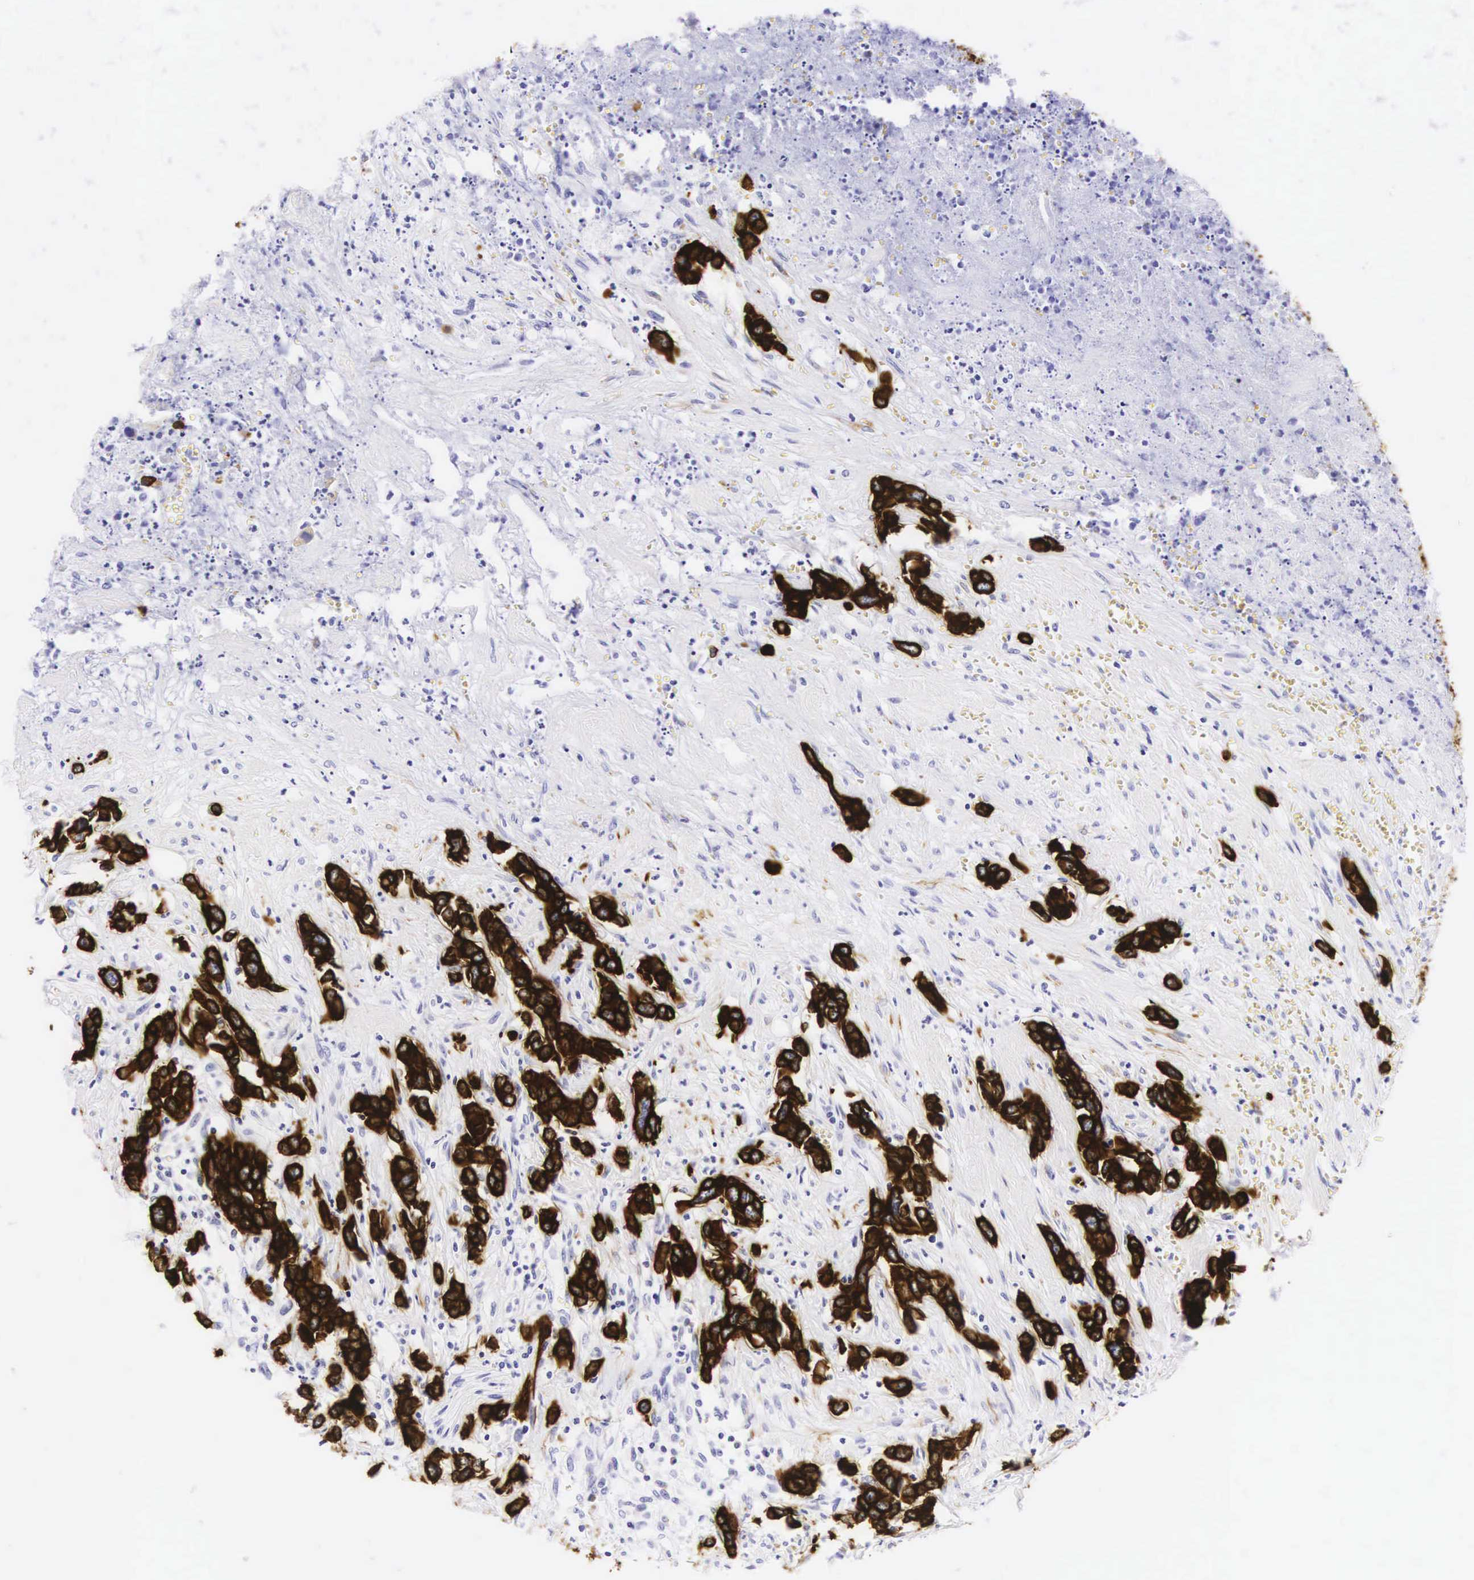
{"staining": {"intensity": "strong", "quantity": ">75%", "location": "cytoplasmic/membranous"}, "tissue": "urothelial cancer", "cell_type": "Tumor cells", "image_type": "cancer", "snomed": [{"axis": "morphology", "description": "Urothelial carcinoma, High grade"}, {"axis": "topography", "description": "Urinary bladder"}], "caption": "Human high-grade urothelial carcinoma stained with a brown dye demonstrates strong cytoplasmic/membranous positive expression in approximately >75% of tumor cells.", "gene": "KRT18", "patient": {"sex": "male", "age": 86}}